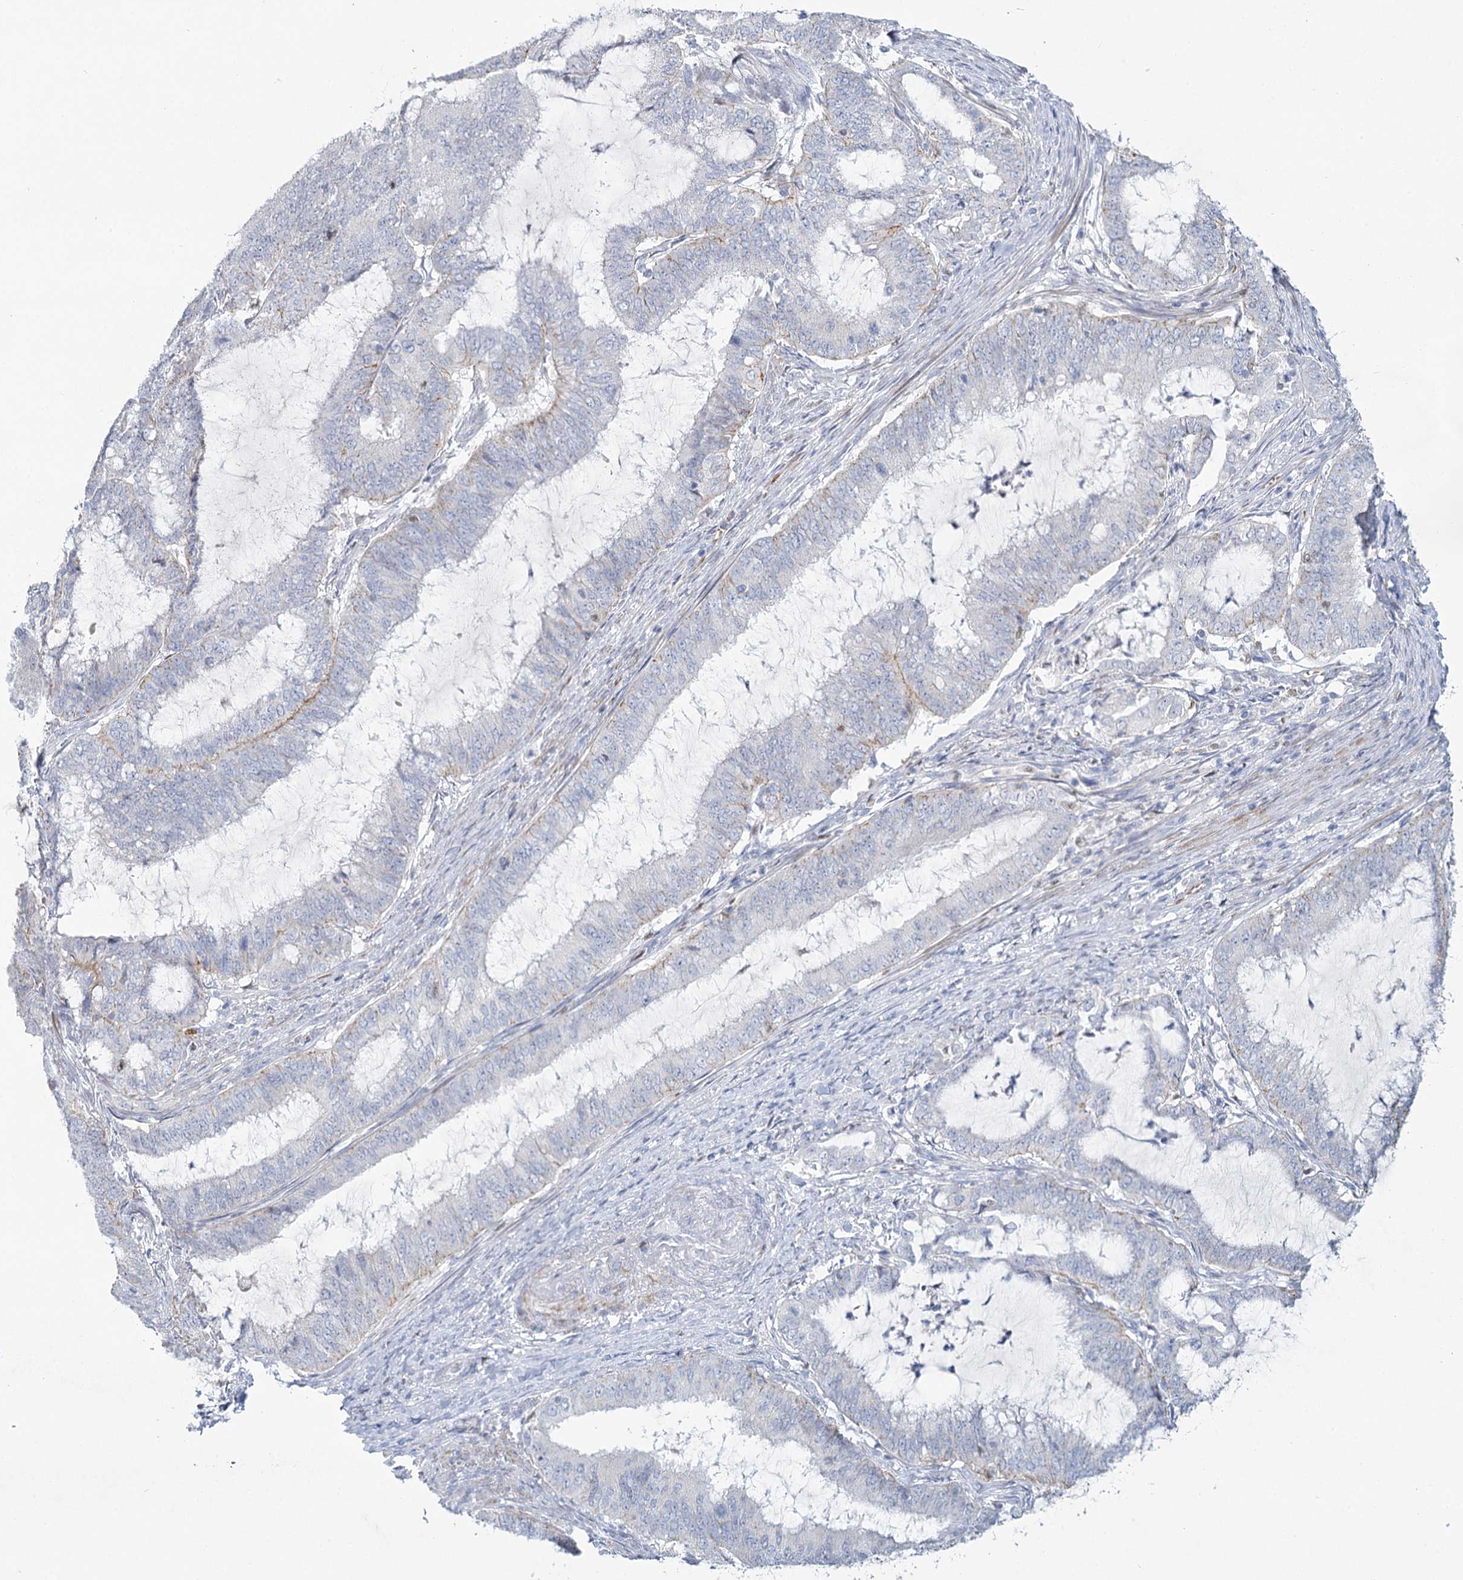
{"staining": {"intensity": "negative", "quantity": "none", "location": "none"}, "tissue": "endometrial cancer", "cell_type": "Tumor cells", "image_type": "cancer", "snomed": [{"axis": "morphology", "description": "Adenocarcinoma, NOS"}, {"axis": "topography", "description": "Endometrium"}], "caption": "A micrograph of endometrial cancer (adenocarcinoma) stained for a protein demonstrates no brown staining in tumor cells.", "gene": "IGSF3", "patient": {"sex": "female", "age": 51}}